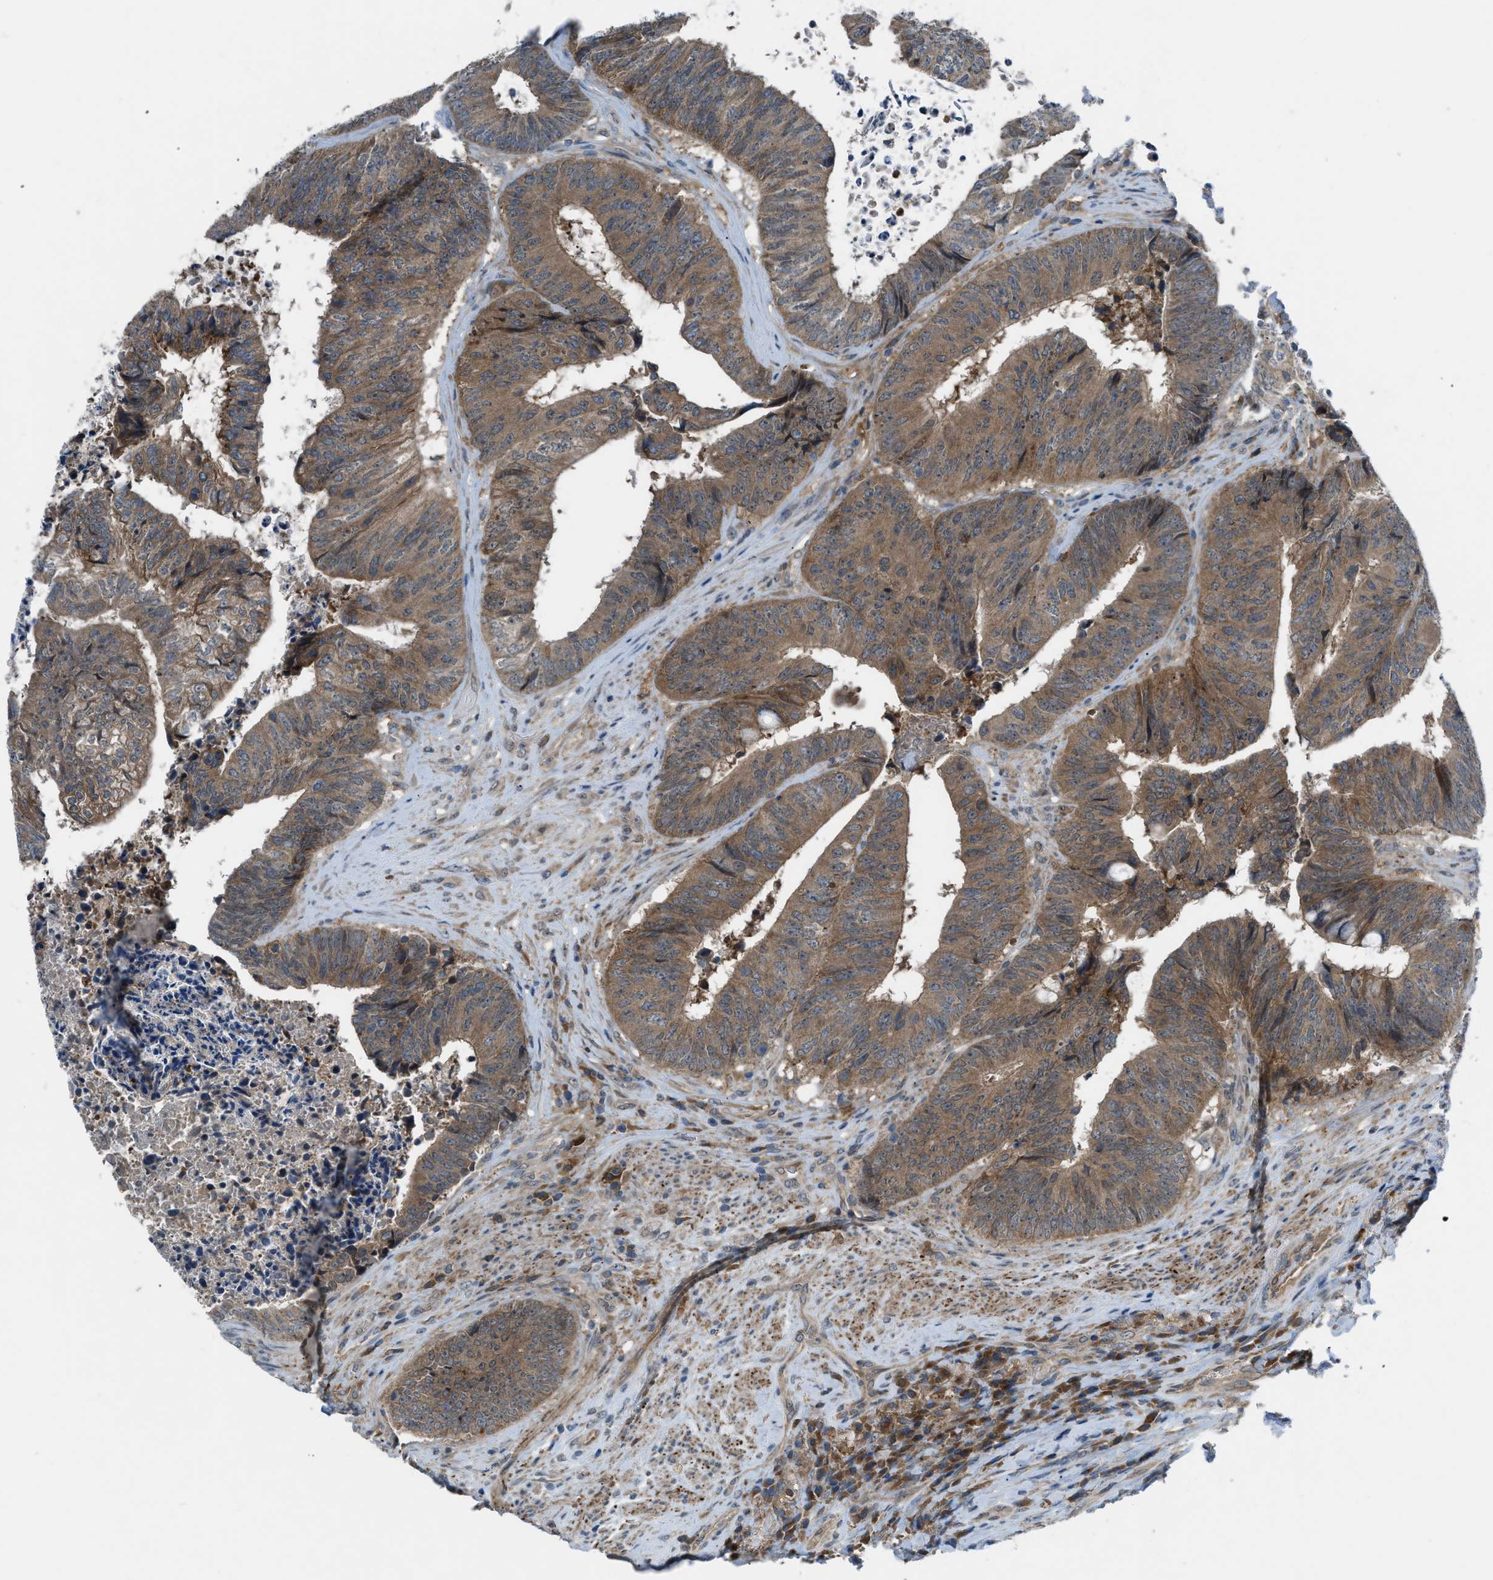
{"staining": {"intensity": "moderate", "quantity": ">75%", "location": "cytoplasmic/membranous"}, "tissue": "colorectal cancer", "cell_type": "Tumor cells", "image_type": "cancer", "snomed": [{"axis": "morphology", "description": "Adenocarcinoma, NOS"}, {"axis": "topography", "description": "Rectum"}], "caption": "Protein expression by immunohistochemistry shows moderate cytoplasmic/membranous positivity in approximately >75% of tumor cells in colorectal adenocarcinoma.", "gene": "BAZ2B", "patient": {"sex": "male", "age": 72}}